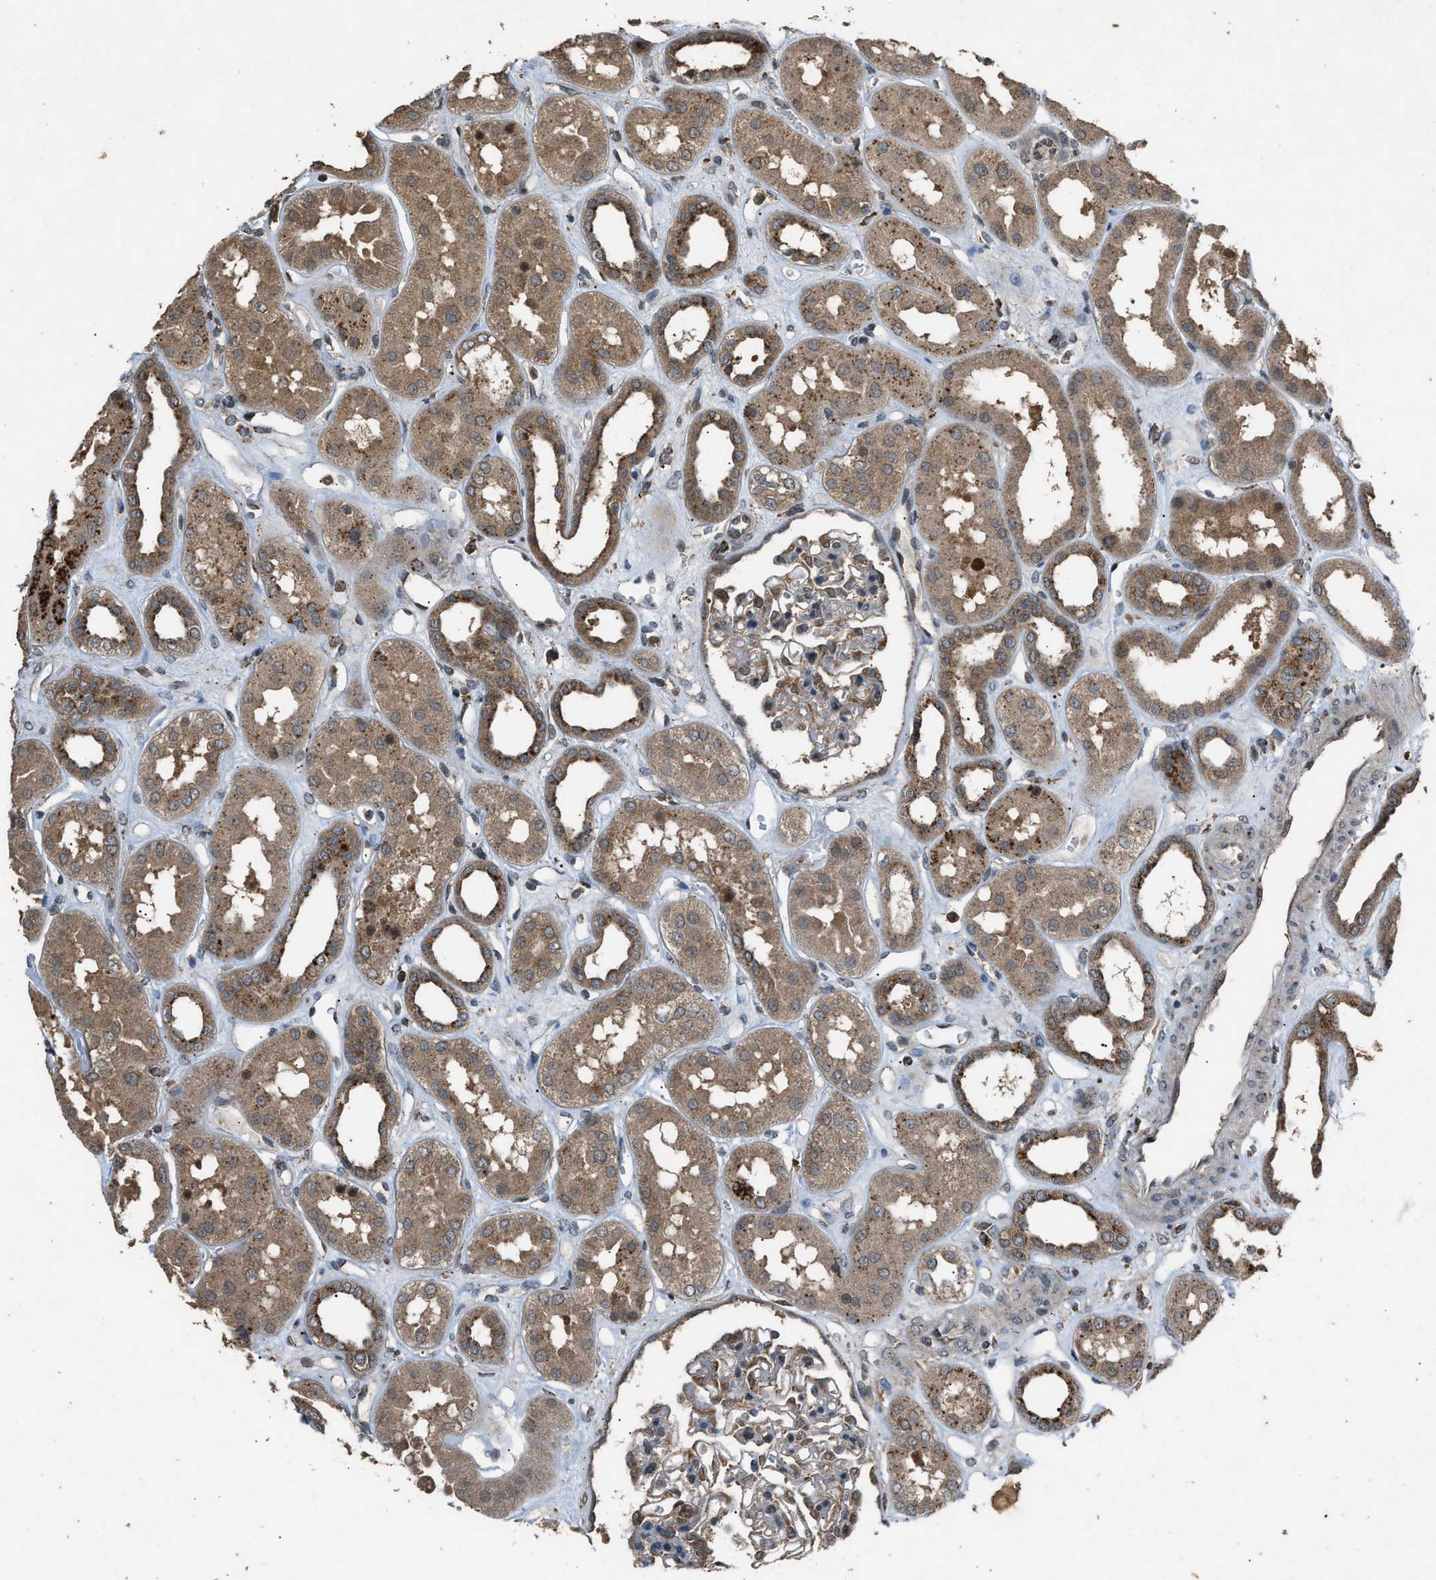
{"staining": {"intensity": "moderate", "quantity": "25%-75%", "location": "cytoplasmic/membranous"}, "tissue": "kidney", "cell_type": "Cells in glomeruli", "image_type": "normal", "snomed": [{"axis": "morphology", "description": "Normal tissue, NOS"}, {"axis": "topography", "description": "Kidney"}], "caption": "DAB (3,3'-diaminobenzidine) immunohistochemical staining of normal human kidney displays moderate cytoplasmic/membranous protein staining in about 25%-75% of cells in glomeruli. Using DAB (brown) and hematoxylin (blue) stains, captured at high magnification using brightfield microscopy.", "gene": "PSMD1", "patient": {"sex": "male", "age": 59}}